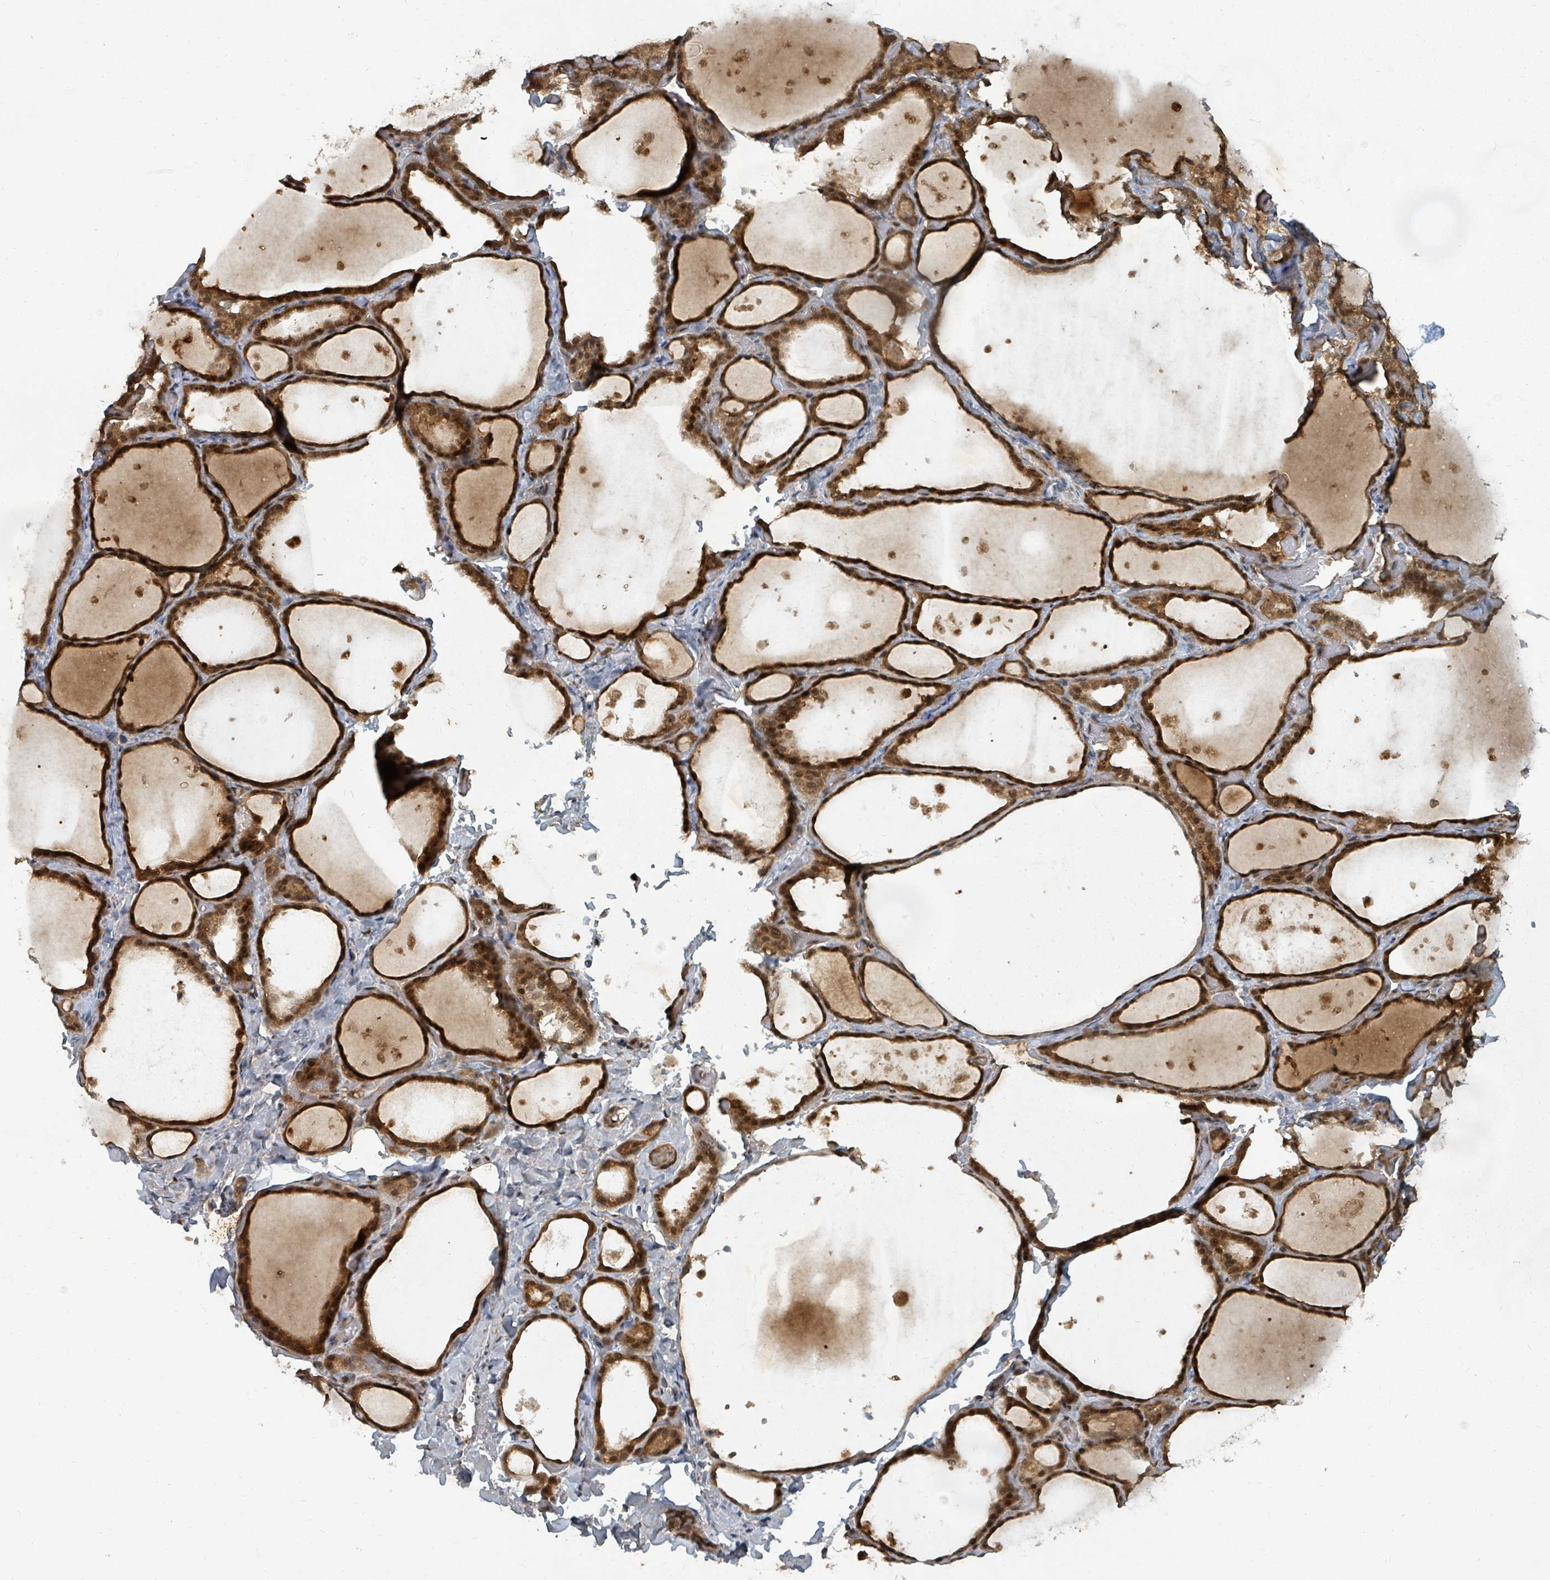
{"staining": {"intensity": "strong", "quantity": ">75%", "location": "cytoplasmic/membranous,nuclear"}, "tissue": "thyroid gland", "cell_type": "Glandular cells", "image_type": "normal", "snomed": [{"axis": "morphology", "description": "Normal tissue, NOS"}, {"axis": "topography", "description": "Thyroid gland"}], "caption": "Thyroid gland stained with immunohistochemistry (IHC) reveals strong cytoplasmic/membranous,nuclear expression in approximately >75% of glandular cells.", "gene": "KDM4E", "patient": {"sex": "female", "age": 44}}